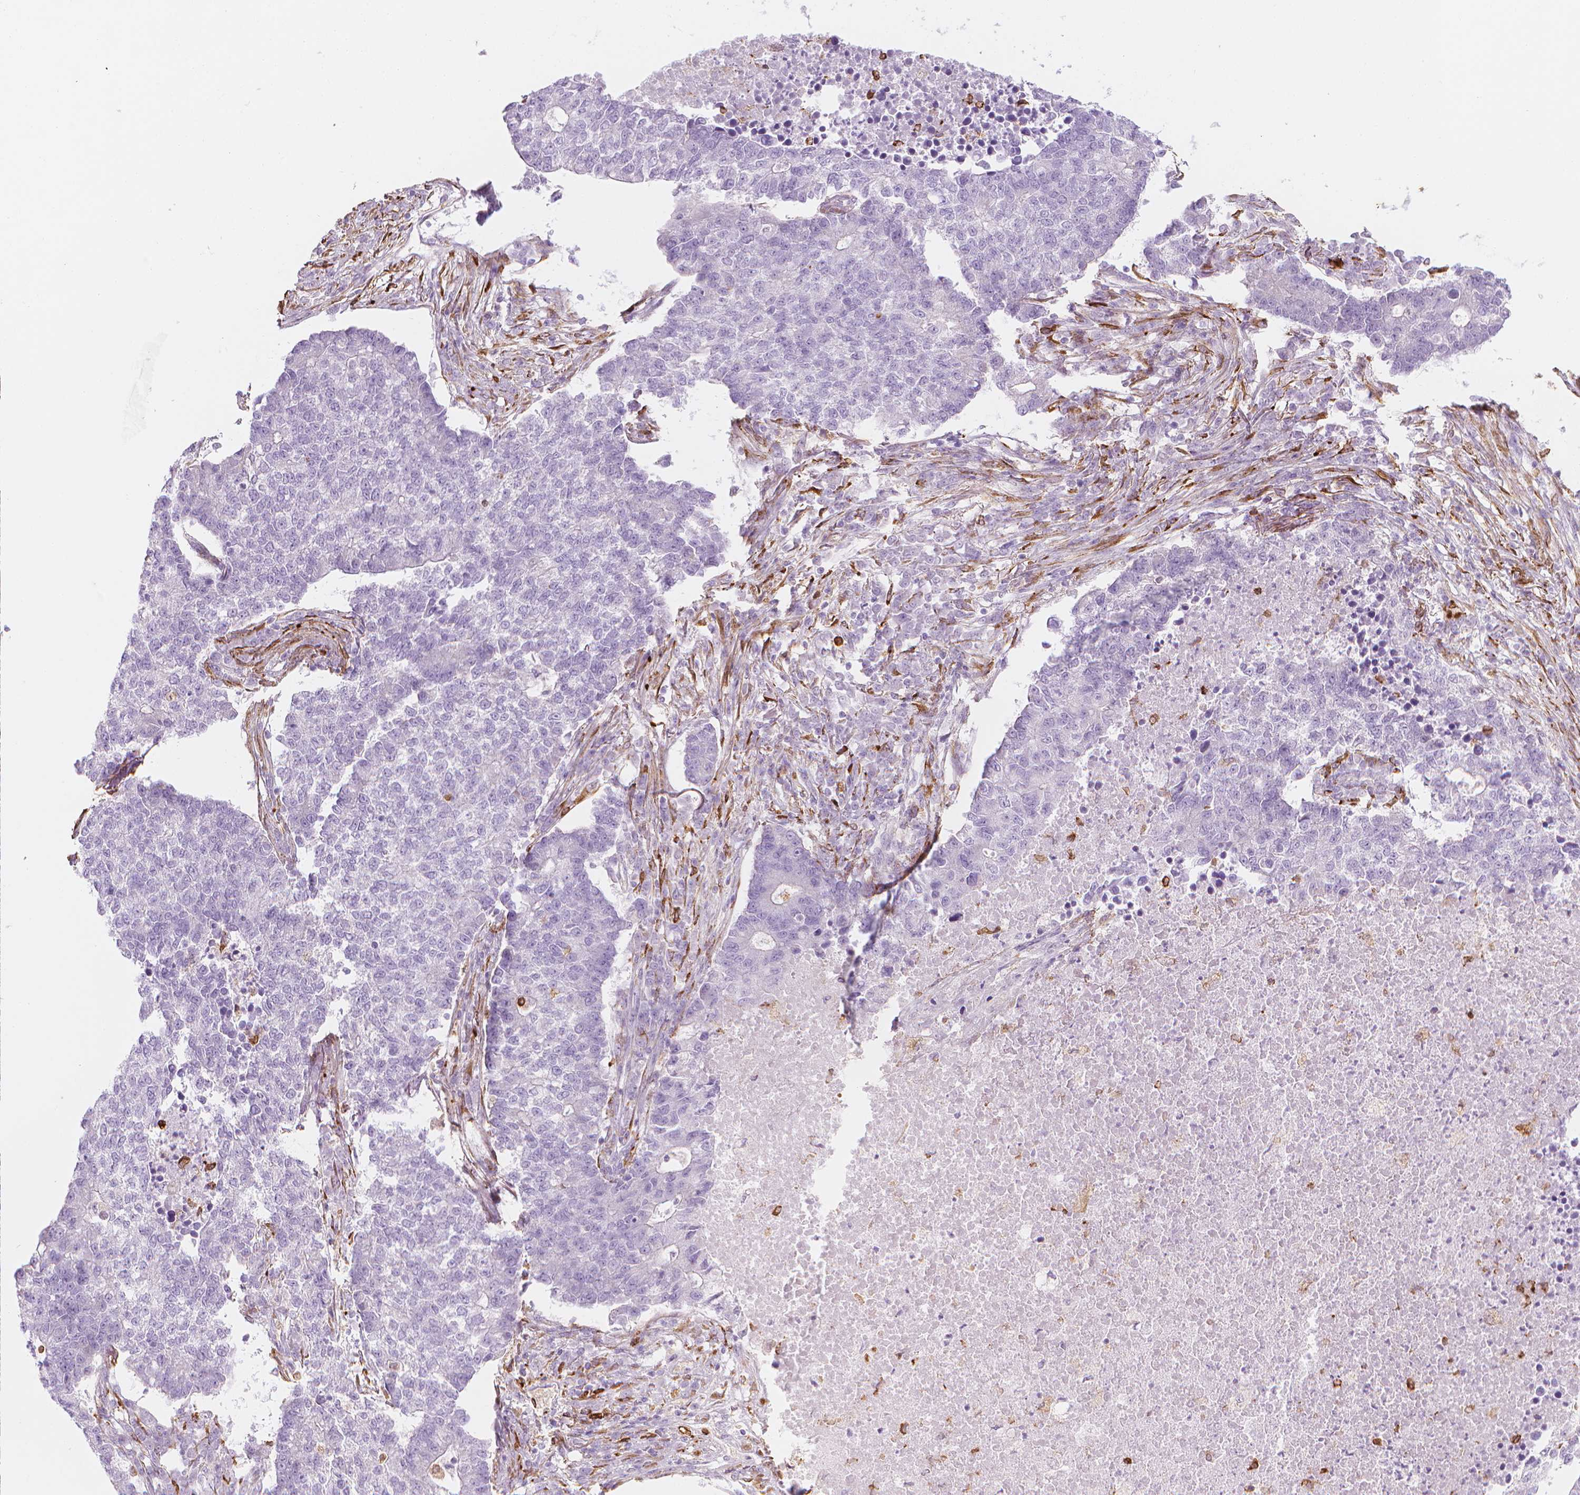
{"staining": {"intensity": "negative", "quantity": "none", "location": "none"}, "tissue": "lung cancer", "cell_type": "Tumor cells", "image_type": "cancer", "snomed": [{"axis": "morphology", "description": "Adenocarcinoma, NOS"}, {"axis": "topography", "description": "Lung"}], "caption": "Lung cancer was stained to show a protein in brown. There is no significant staining in tumor cells.", "gene": "CES1", "patient": {"sex": "male", "age": 57}}